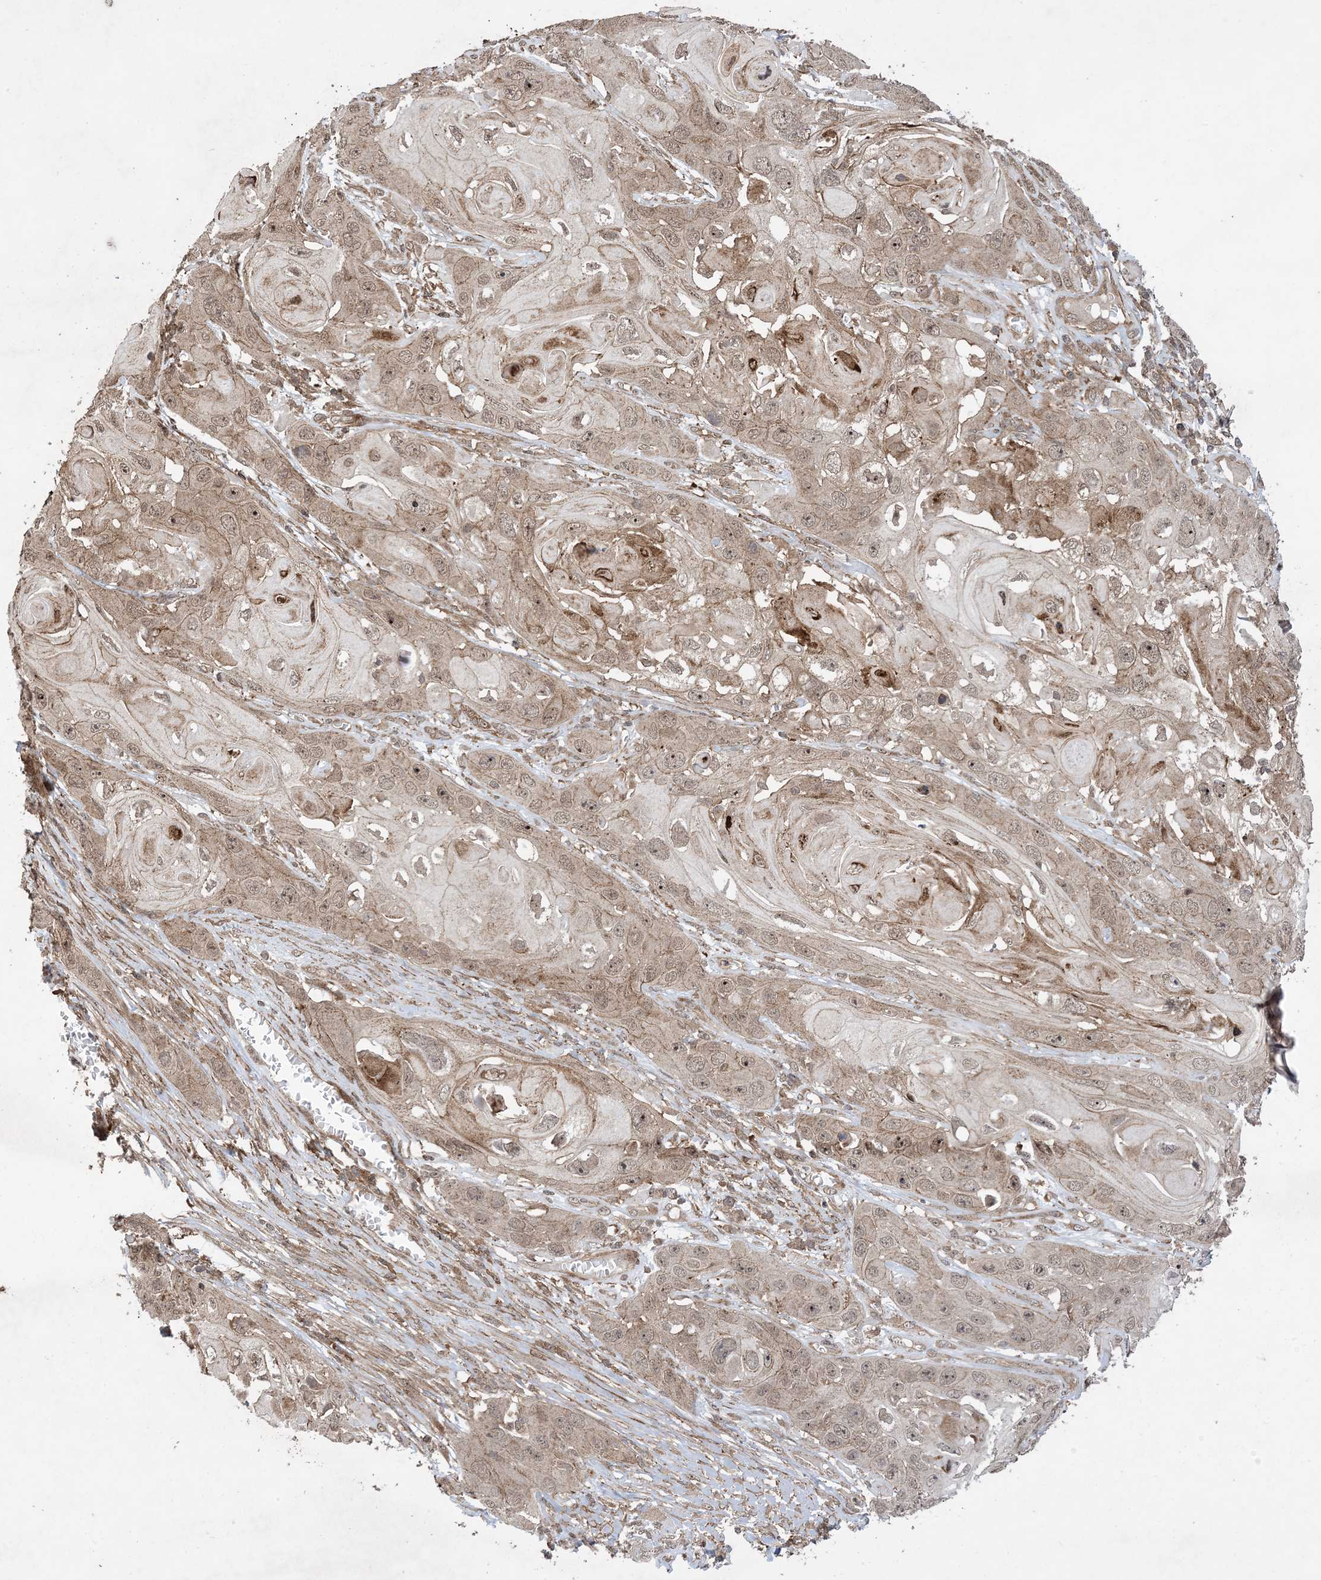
{"staining": {"intensity": "weak", "quantity": ">75%", "location": "cytoplasmic/membranous,nuclear"}, "tissue": "skin cancer", "cell_type": "Tumor cells", "image_type": "cancer", "snomed": [{"axis": "morphology", "description": "Squamous cell carcinoma, NOS"}, {"axis": "topography", "description": "Skin"}], "caption": "Protein expression analysis of human skin cancer reveals weak cytoplasmic/membranous and nuclear positivity in approximately >75% of tumor cells.", "gene": "ZNF511", "patient": {"sex": "male", "age": 55}}